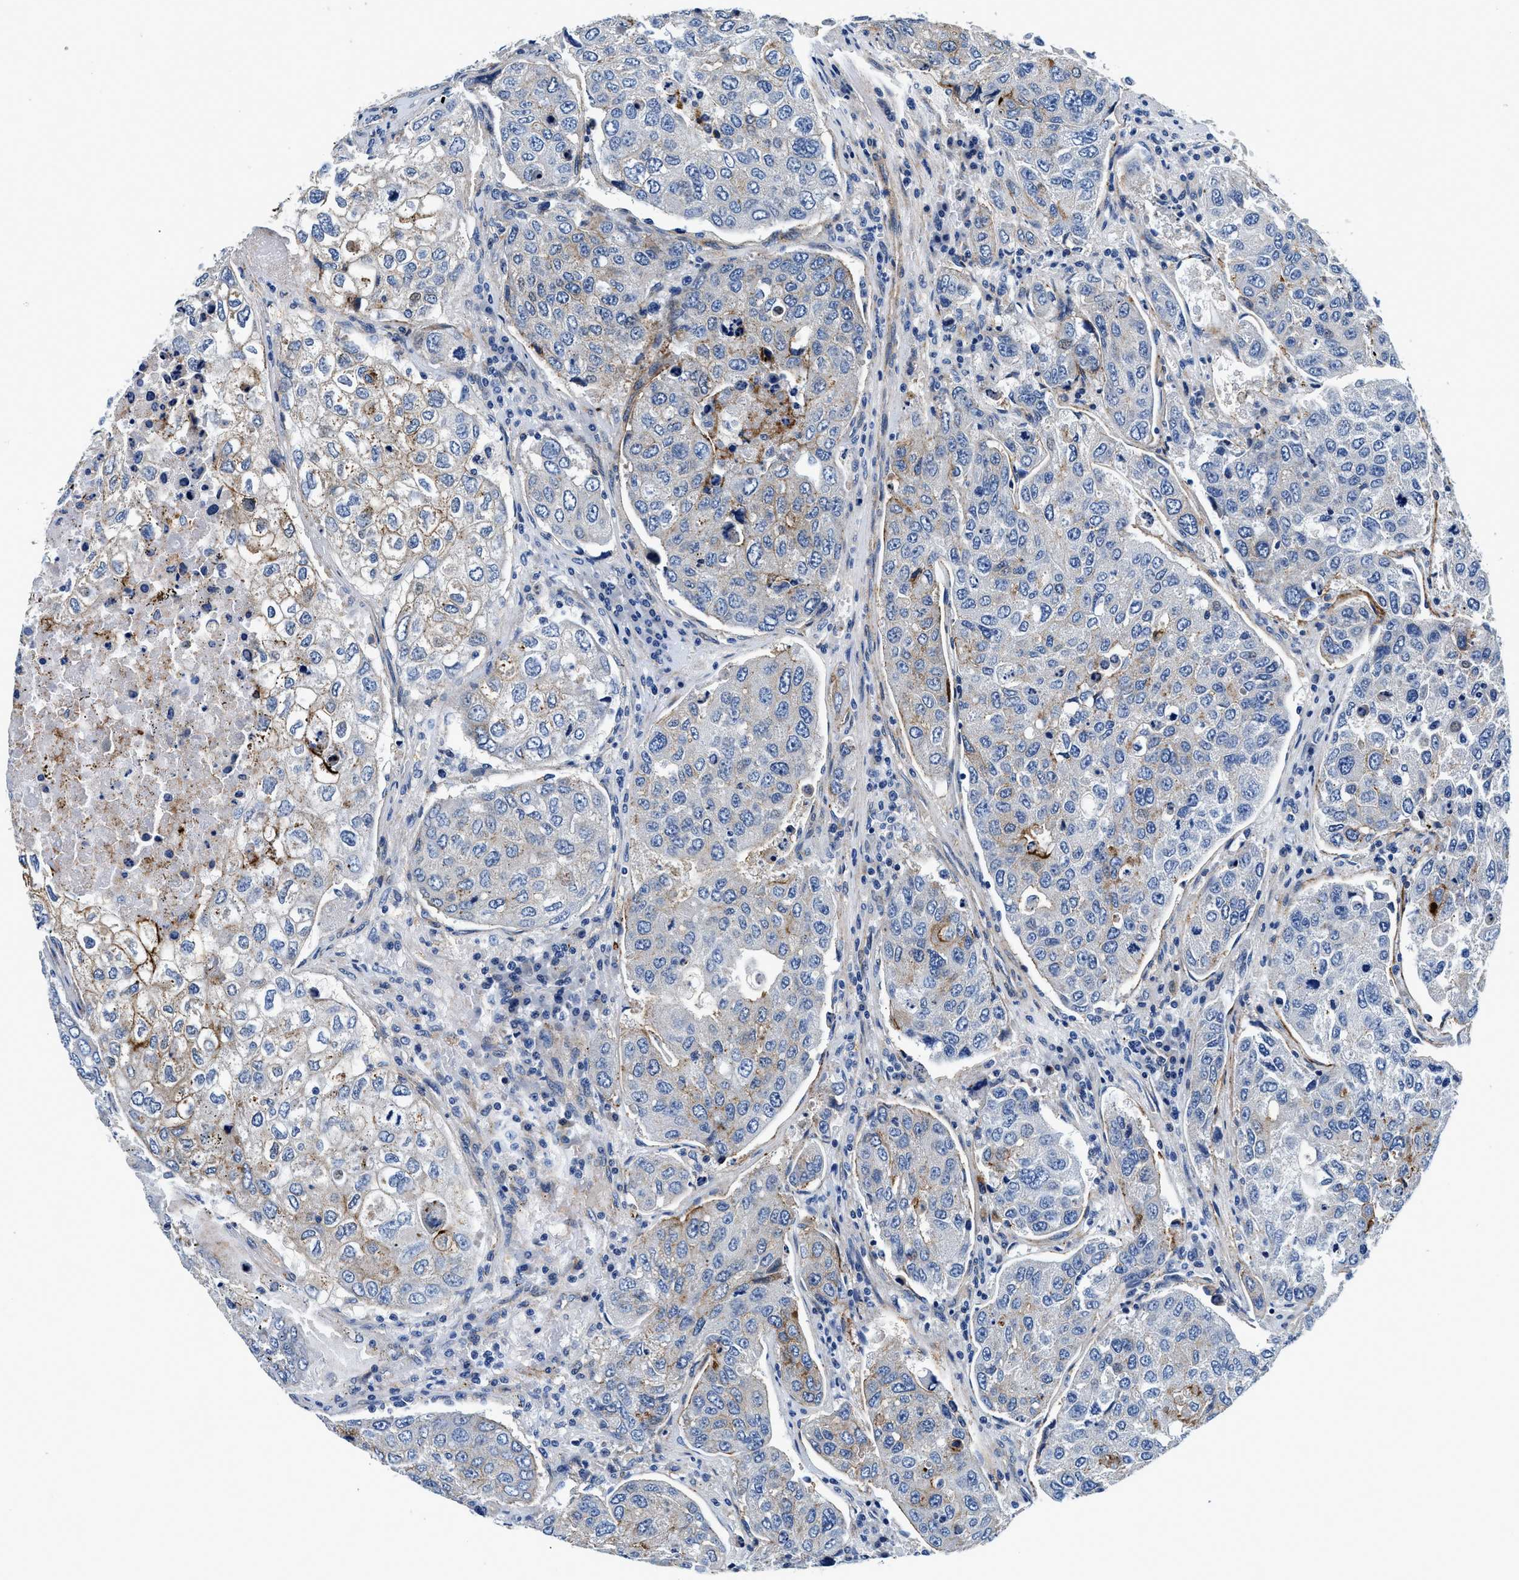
{"staining": {"intensity": "strong", "quantity": "<25%", "location": "cytoplasmic/membranous"}, "tissue": "urothelial cancer", "cell_type": "Tumor cells", "image_type": "cancer", "snomed": [{"axis": "morphology", "description": "Urothelial carcinoma, High grade"}, {"axis": "topography", "description": "Lymph node"}, {"axis": "topography", "description": "Urinary bladder"}], "caption": "Protein positivity by IHC displays strong cytoplasmic/membranous positivity in approximately <25% of tumor cells in urothelial cancer.", "gene": "DAG1", "patient": {"sex": "male", "age": 51}}